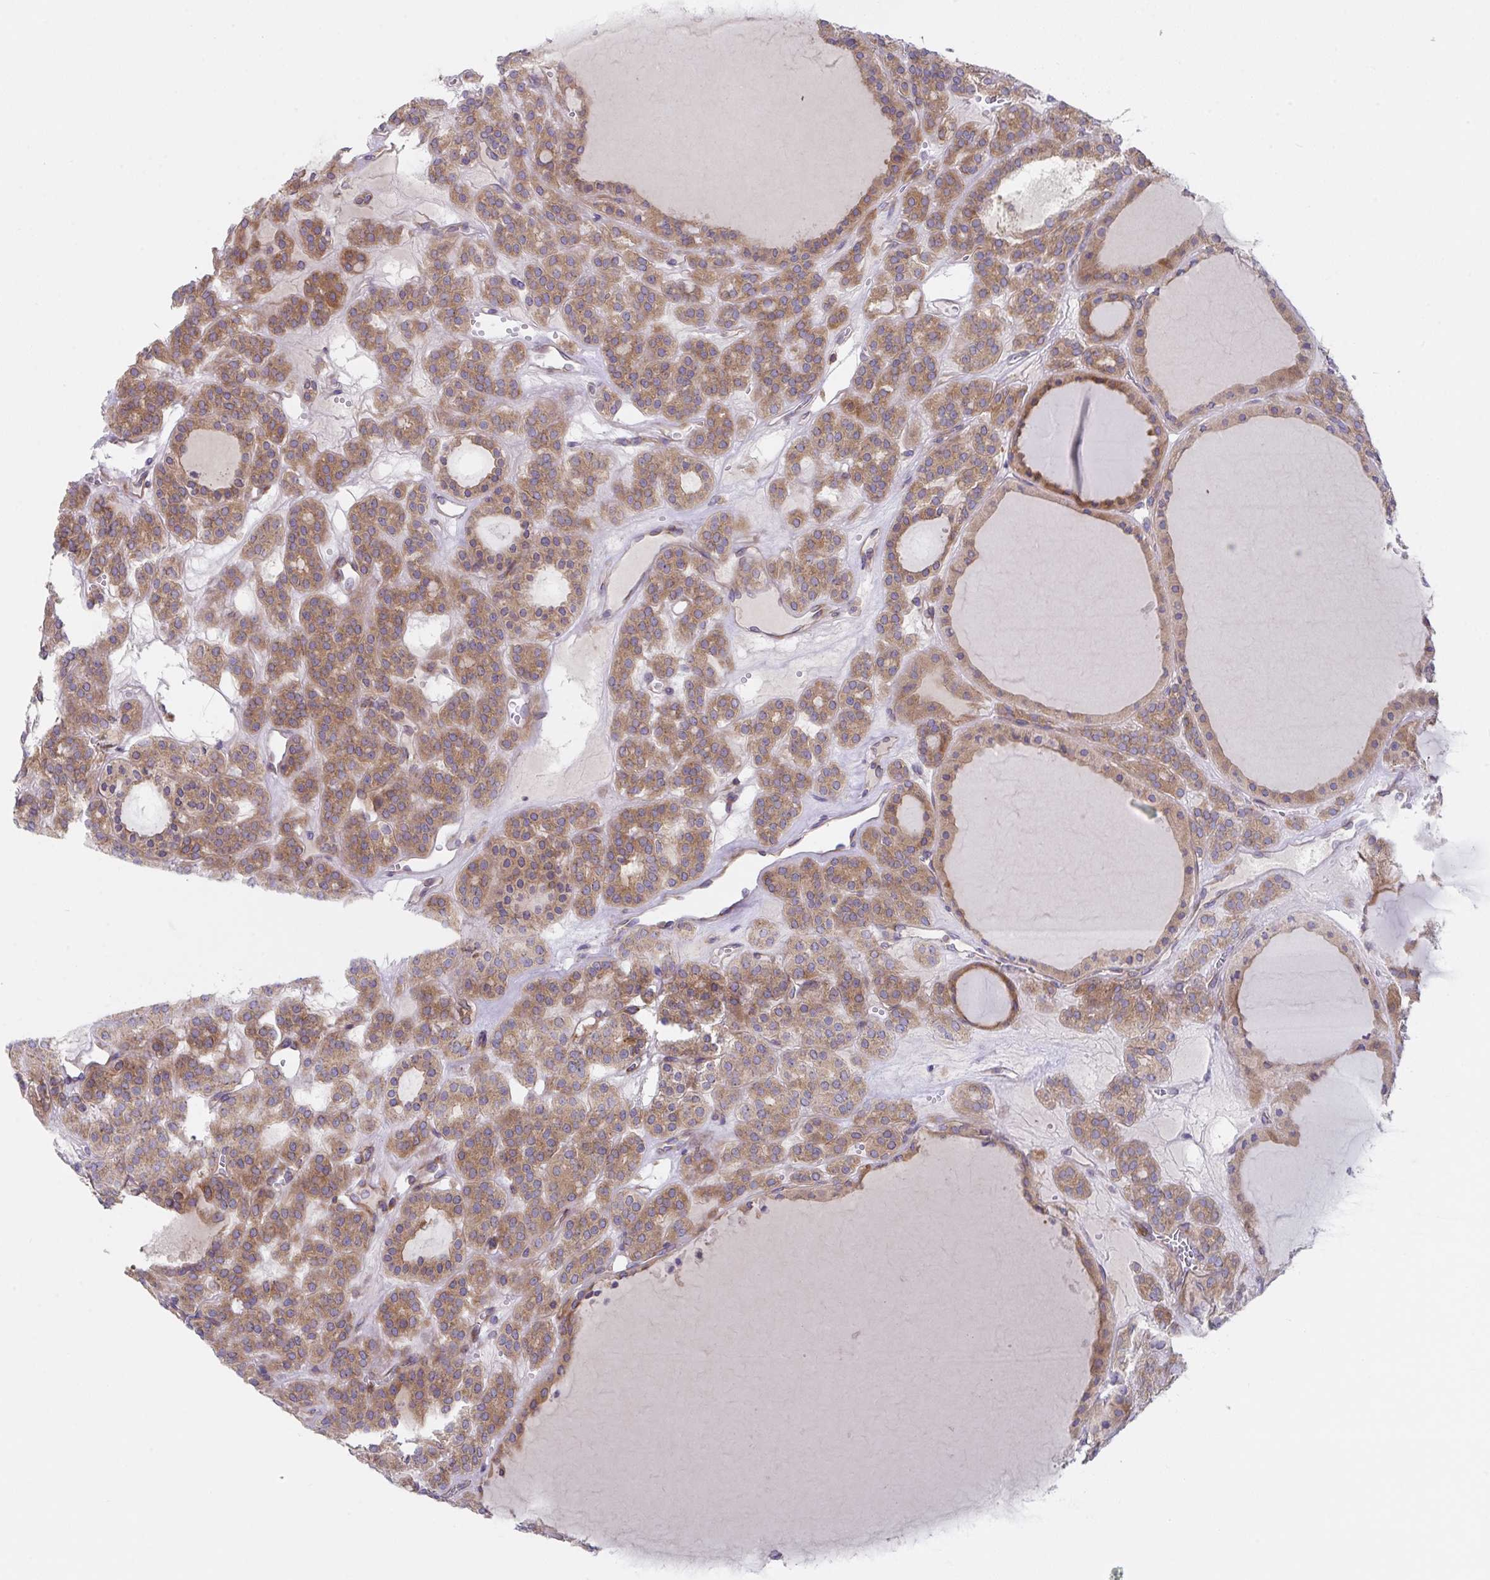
{"staining": {"intensity": "moderate", "quantity": ">75%", "location": "cytoplasmic/membranous"}, "tissue": "thyroid cancer", "cell_type": "Tumor cells", "image_type": "cancer", "snomed": [{"axis": "morphology", "description": "Follicular adenoma carcinoma, NOS"}, {"axis": "topography", "description": "Thyroid gland"}], "caption": "A high-resolution histopathology image shows immunohistochemistry (IHC) staining of thyroid follicular adenoma carcinoma, which displays moderate cytoplasmic/membranous staining in approximately >75% of tumor cells. The protein is stained brown, and the nuclei are stained in blue (DAB (3,3'-diaminobenzidine) IHC with brightfield microscopy, high magnification).", "gene": "YARS2", "patient": {"sex": "female", "age": 63}}